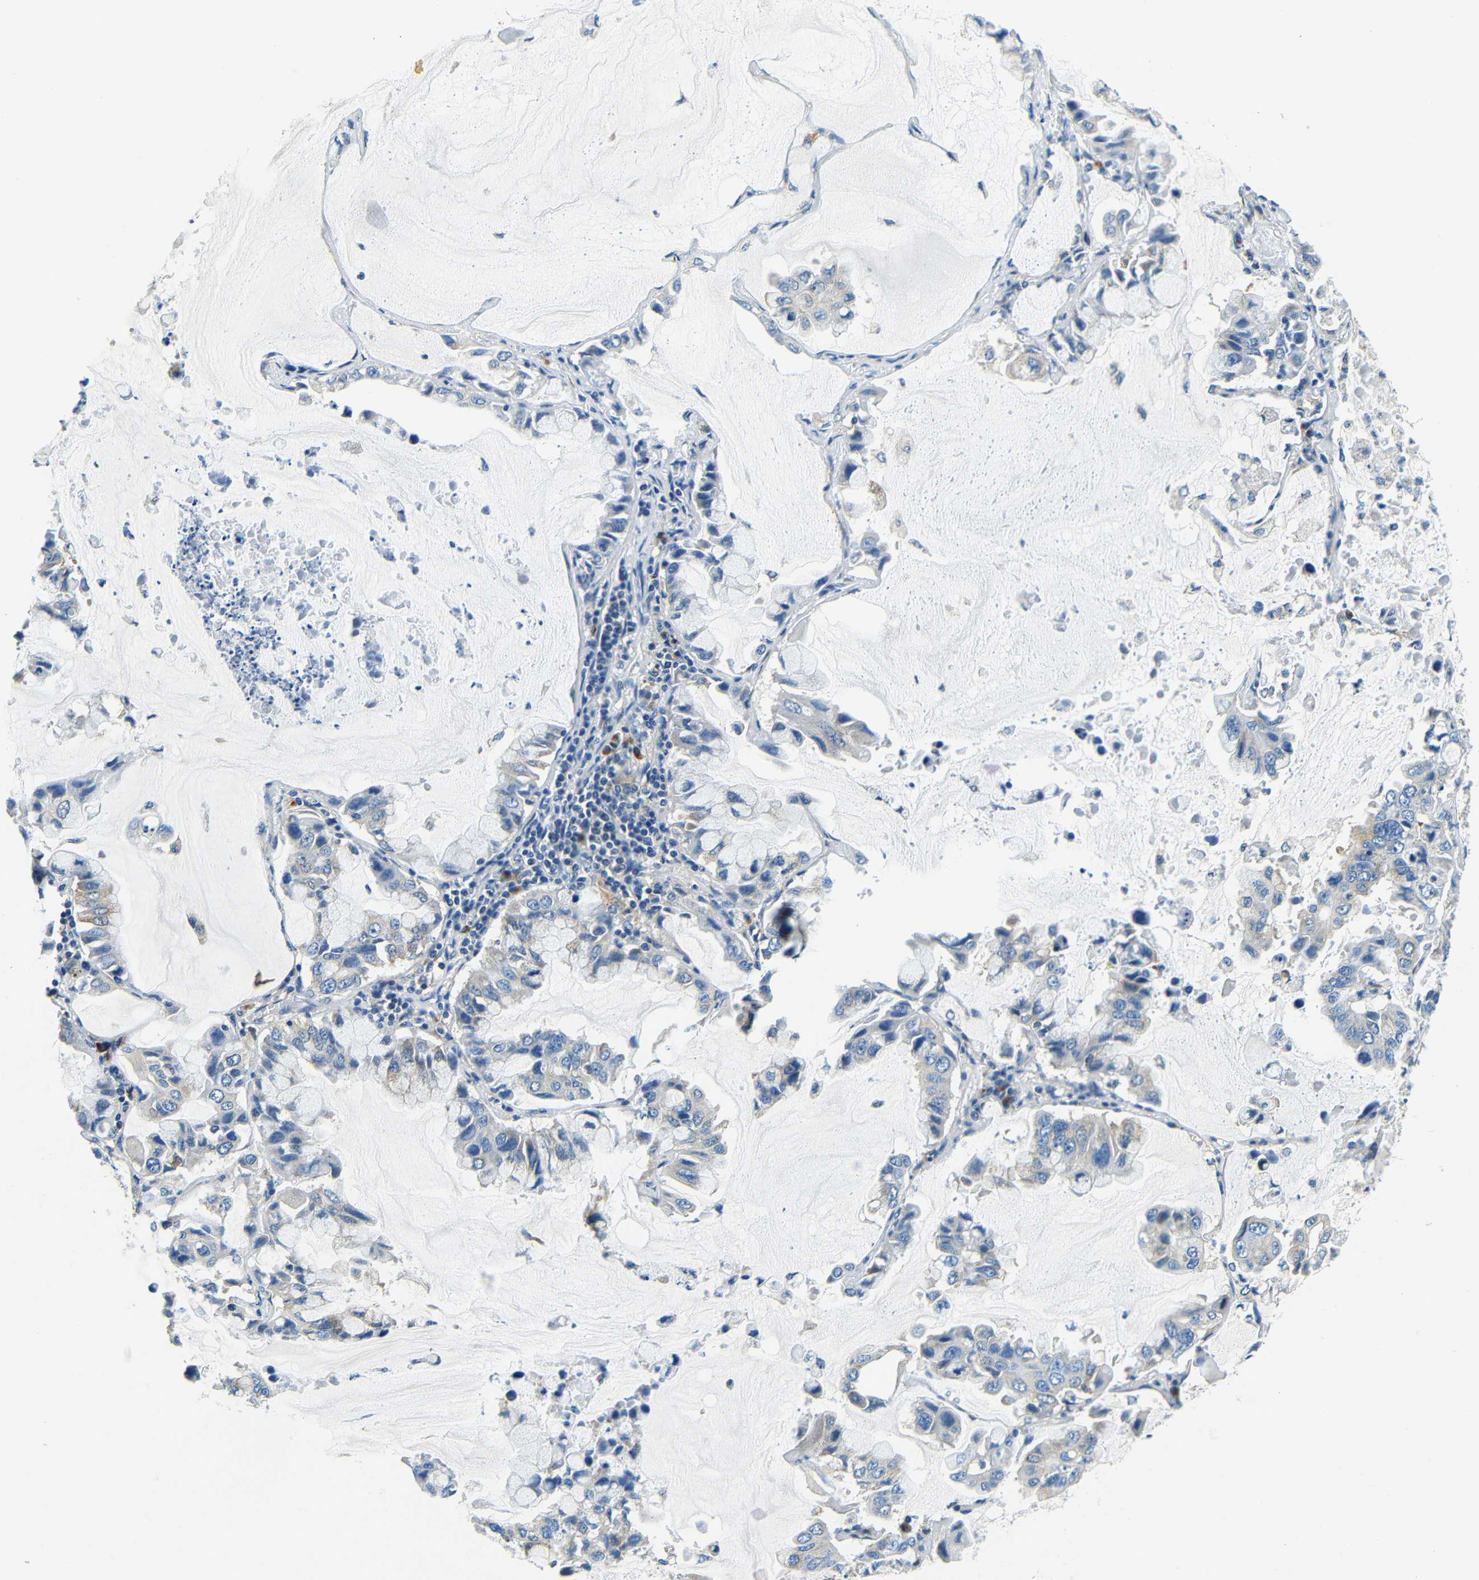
{"staining": {"intensity": "weak", "quantity": "<25%", "location": "cytoplasmic/membranous"}, "tissue": "lung cancer", "cell_type": "Tumor cells", "image_type": "cancer", "snomed": [{"axis": "morphology", "description": "Adenocarcinoma, NOS"}, {"axis": "topography", "description": "Lung"}], "caption": "This is a photomicrograph of immunohistochemistry staining of lung cancer, which shows no staining in tumor cells.", "gene": "USO1", "patient": {"sex": "male", "age": 64}}